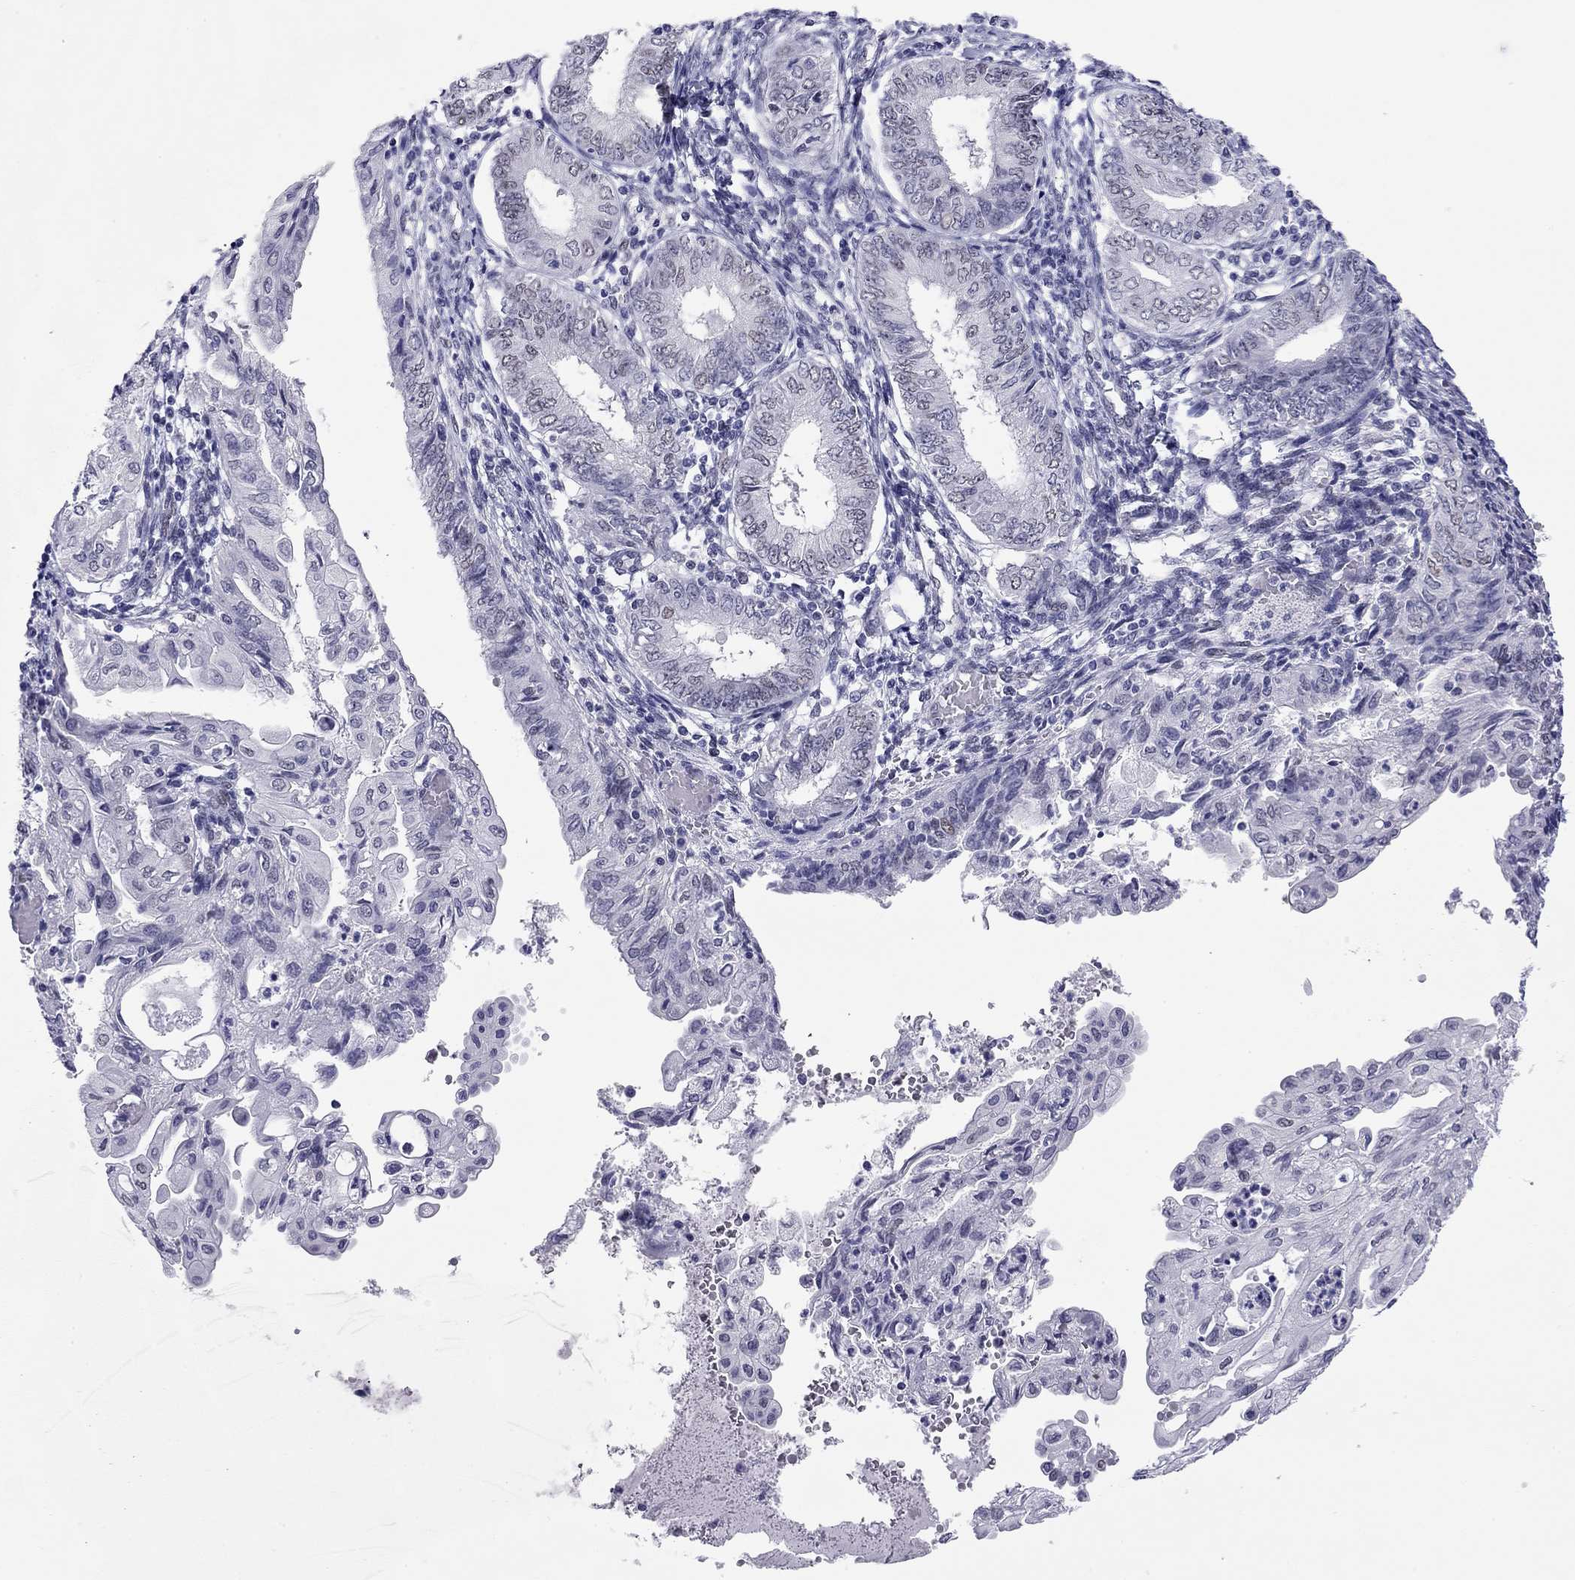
{"staining": {"intensity": "negative", "quantity": "none", "location": "none"}, "tissue": "endometrial cancer", "cell_type": "Tumor cells", "image_type": "cancer", "snomed": [{"axis": "morphology", "description": "Adenocarcinoma, NOS"}, {"axis": "topography", "description": "Endometrium"}], "caption": "The histopathology image shows no significant staining in tumor cells of endometrial adenocarcinoma. (IHC, brightfield microscopy, high magnification).", "gene": "DOT1L", "patient": {"sex": "female", "age": 68}}